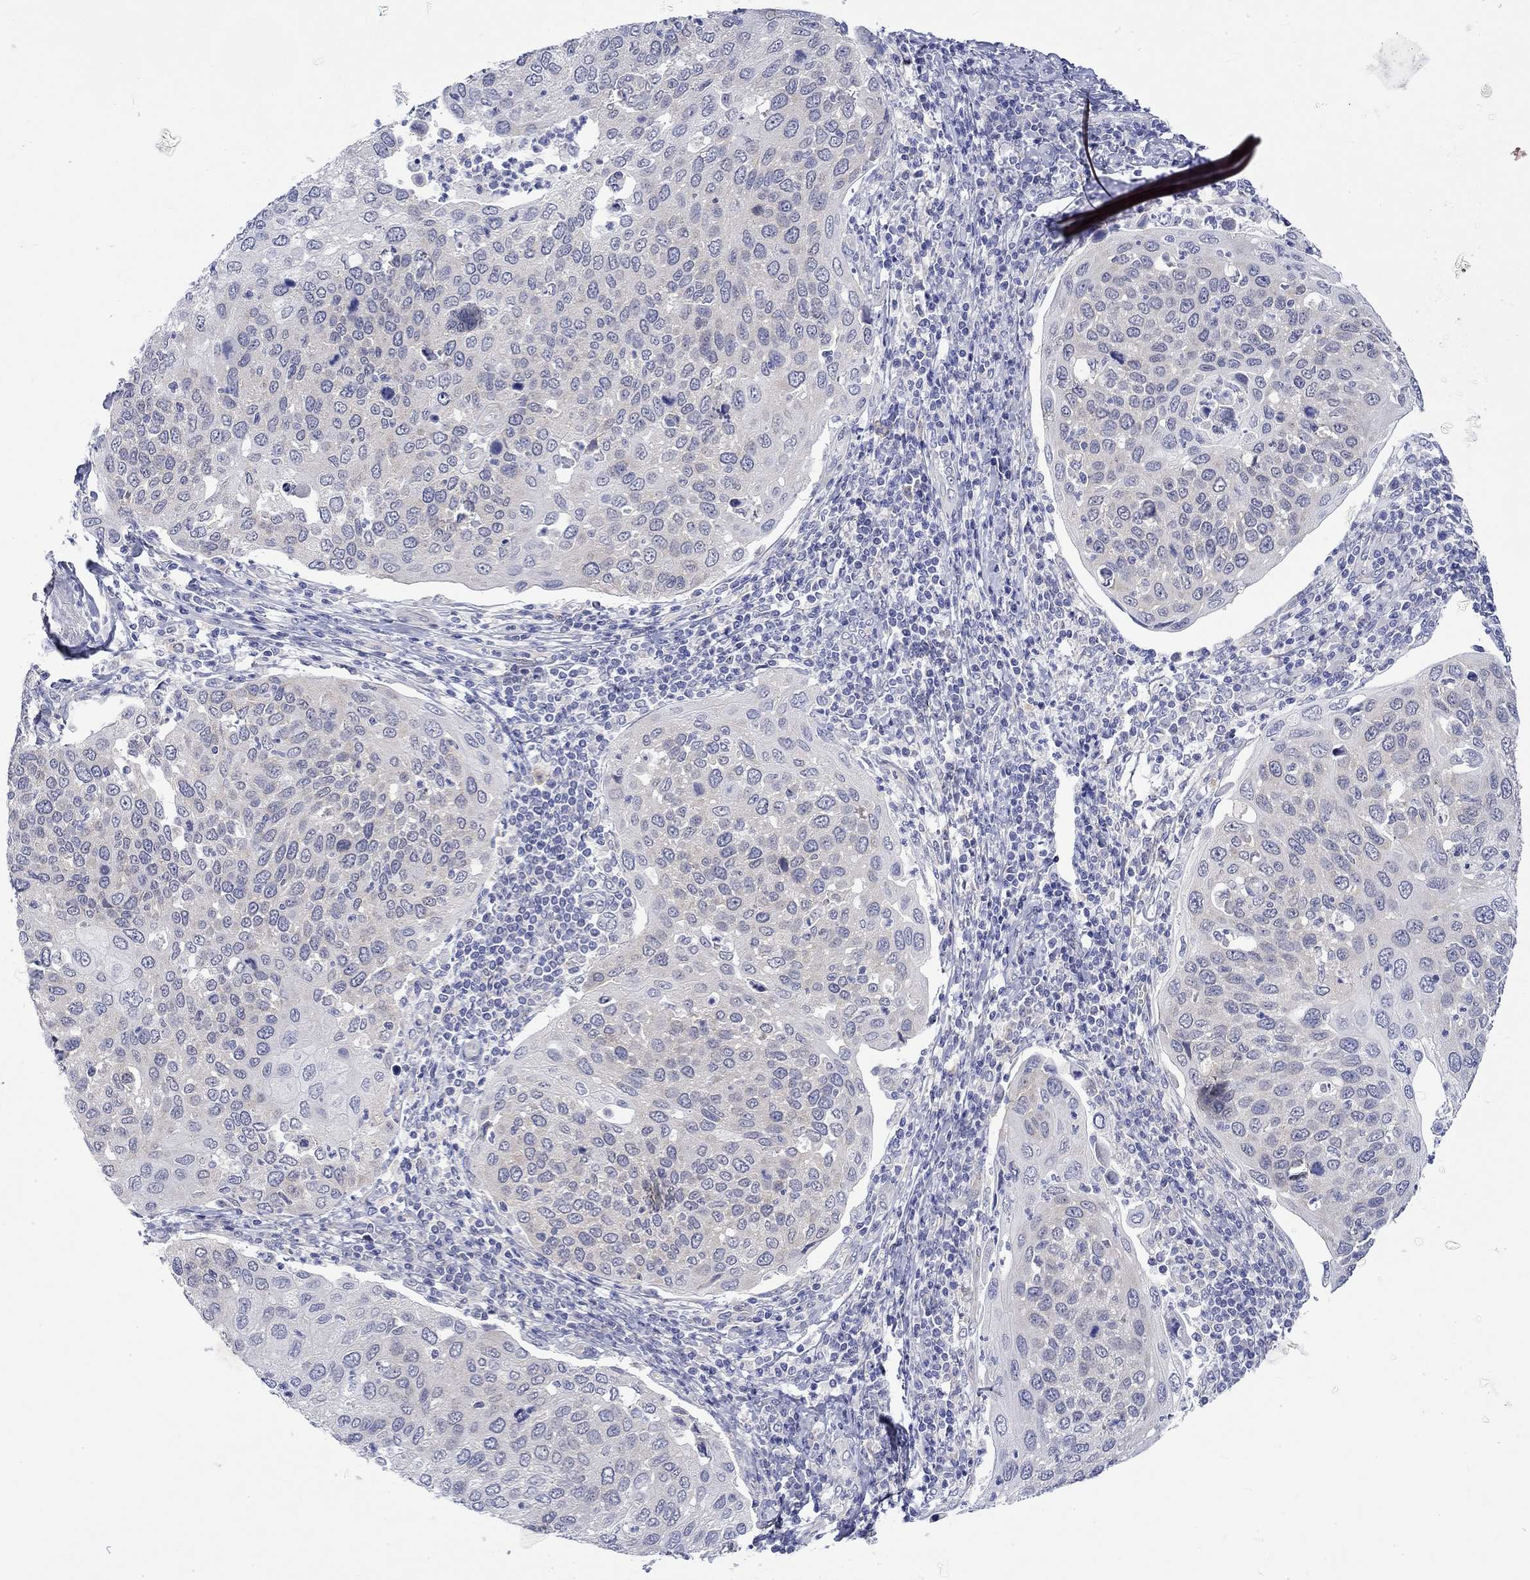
{"staining": {"intensity": "negative", "quantity": "none", "location": "none"}, "tissue": "cervical cancer", "cell_type": "Tumor cells", "image_type": "cancer", "snomed": [{"axis": "morphology", "description": "Squamous cell carcinoma, NOS"}, {"axis": "topography", "description": "Cervix"}], "caption": "This is an immunohistochemistry image of human cervical cancer (squamous cell carcinoma). There is no staining in tumor cells.", "gene": "CERS1", "patient": {"sex": "female", "age": 54}}